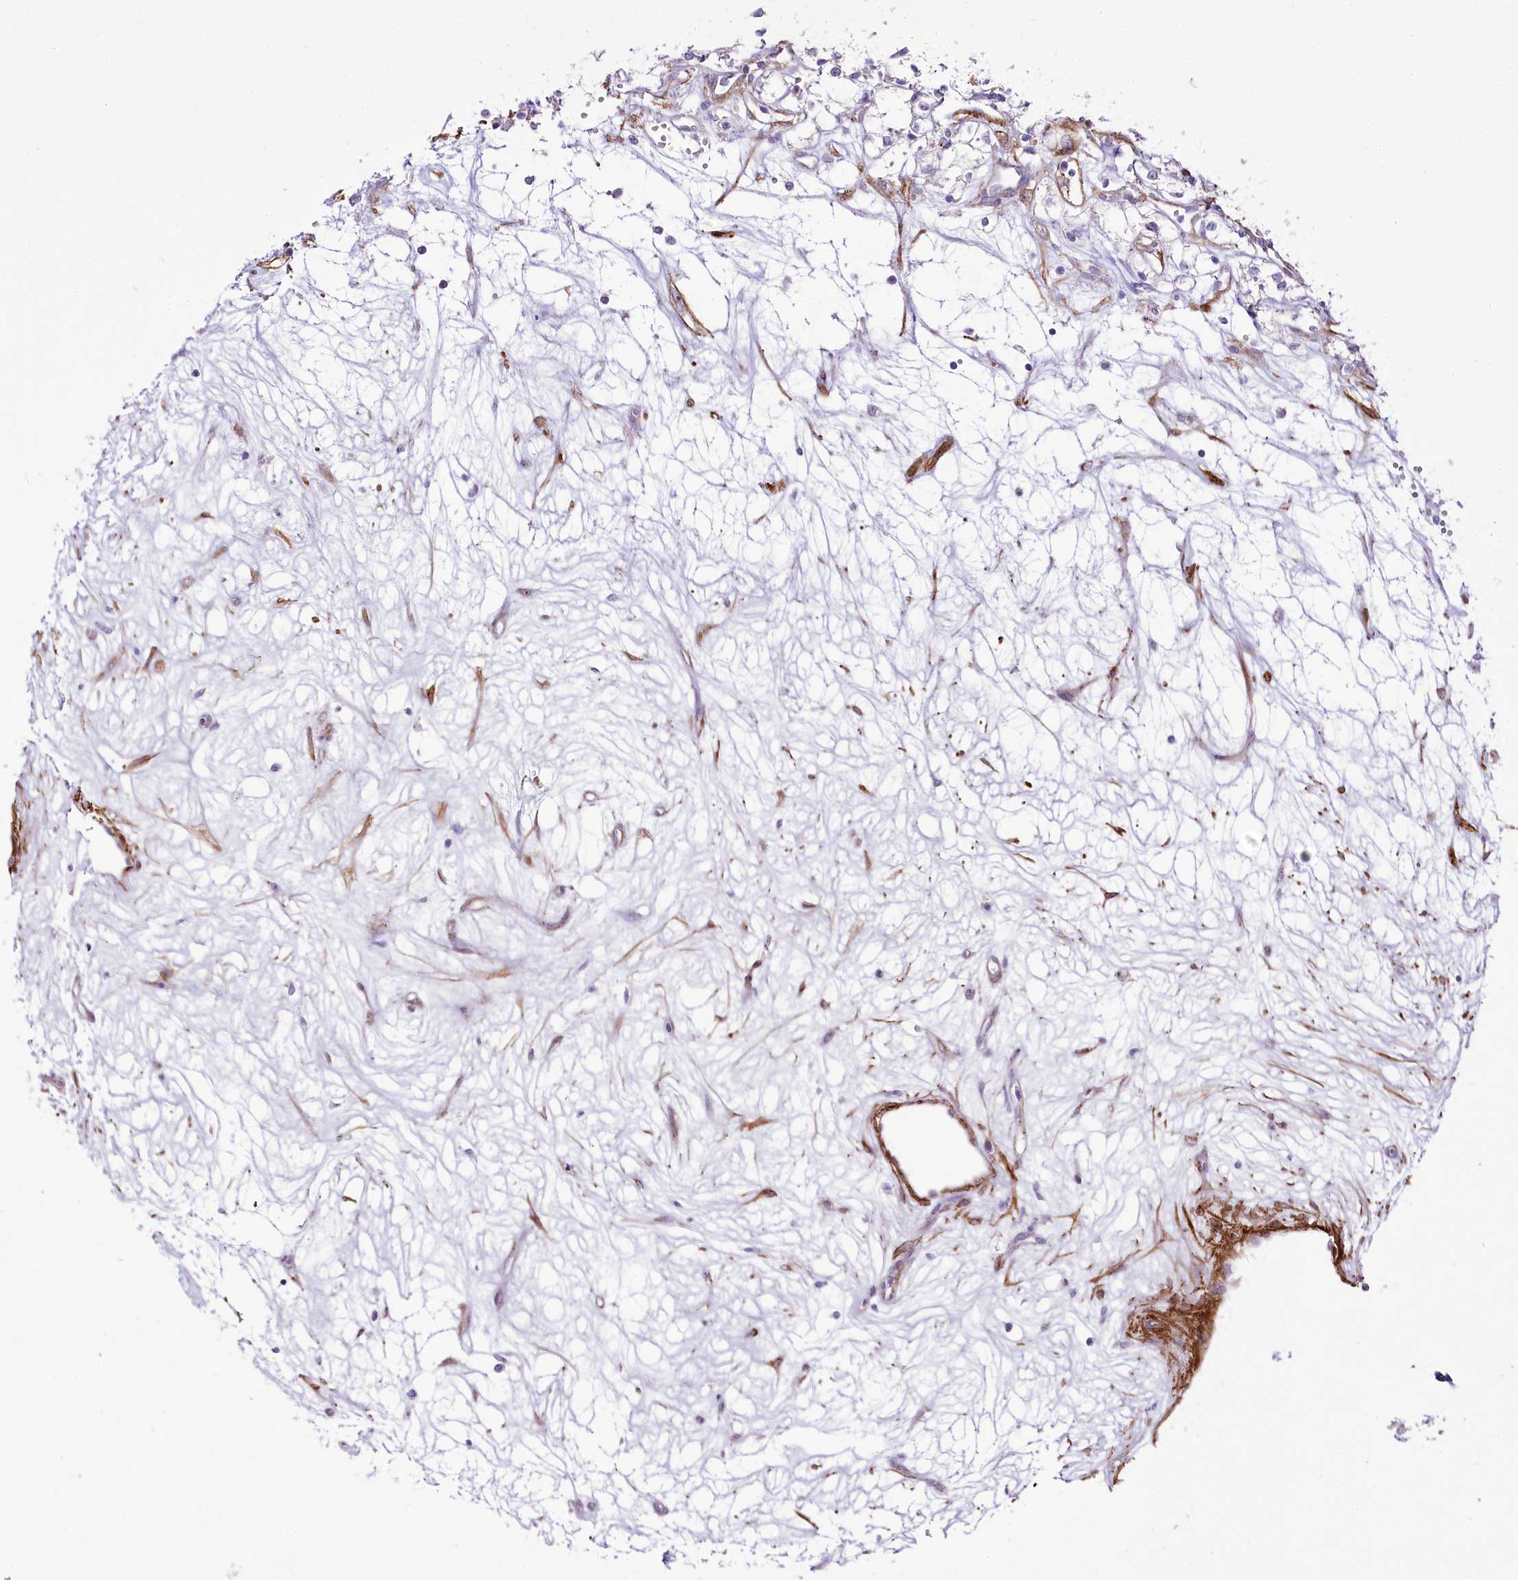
{"staining": {"intensity": "negative", "quantity": "none", "location": "none"}, "tissue": "renal cancer", "cell_type": "Tumor cells", "image_type": "cancer", "snomed": [{"axis": "morphology", "description": "Adenocarcinoma, NOS"}, {"axis": "topography", "description": "Kidney"}], "caption": "Tumor cells show no significant protein expression in renal adenocarcinoma. Nuclei are stained in blue.", "gene": "SYNPO2", "patient": {"sex": "male", "age": 59}}